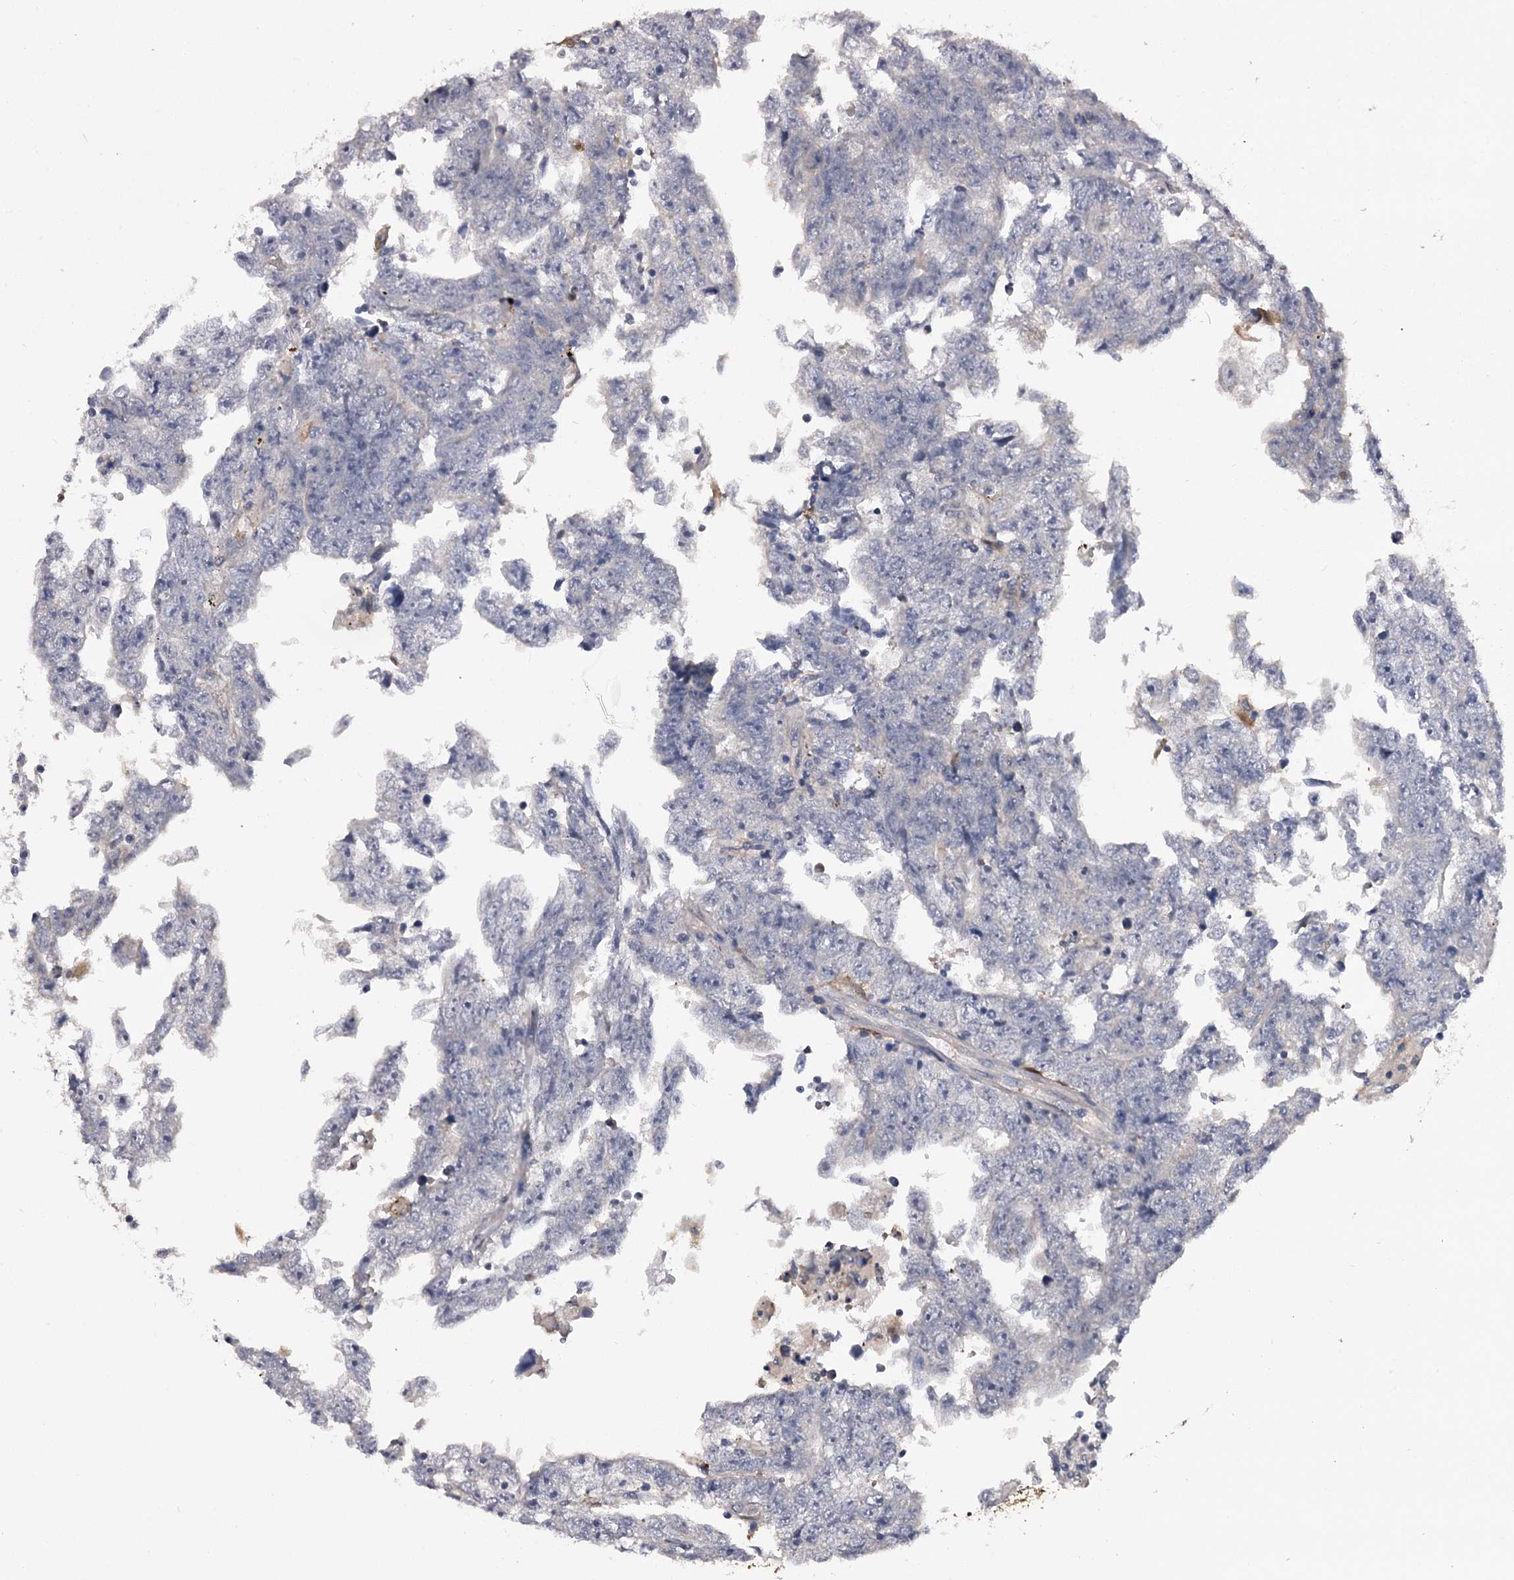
{"staining": {"intensity": "negative", "quantity": "none", "location": "none"}, "tissue": "testis cancer", "cell_type": "Tumor cells", "image_type": "cancer", "snomed": [{"axis": "morphology", "description": "Carcinoma, Embryonal, NOS"}, {"axis": "topography", "description": "Testis"}], "caption": "An immunohistochemistry (IHC) image of testis embryonal carcinoma is shown. There is no staining in tumor cells of testis embryonal carcinoma.", "gene": "GSTO1", "patient": {"sex": "male", "age": 25}}